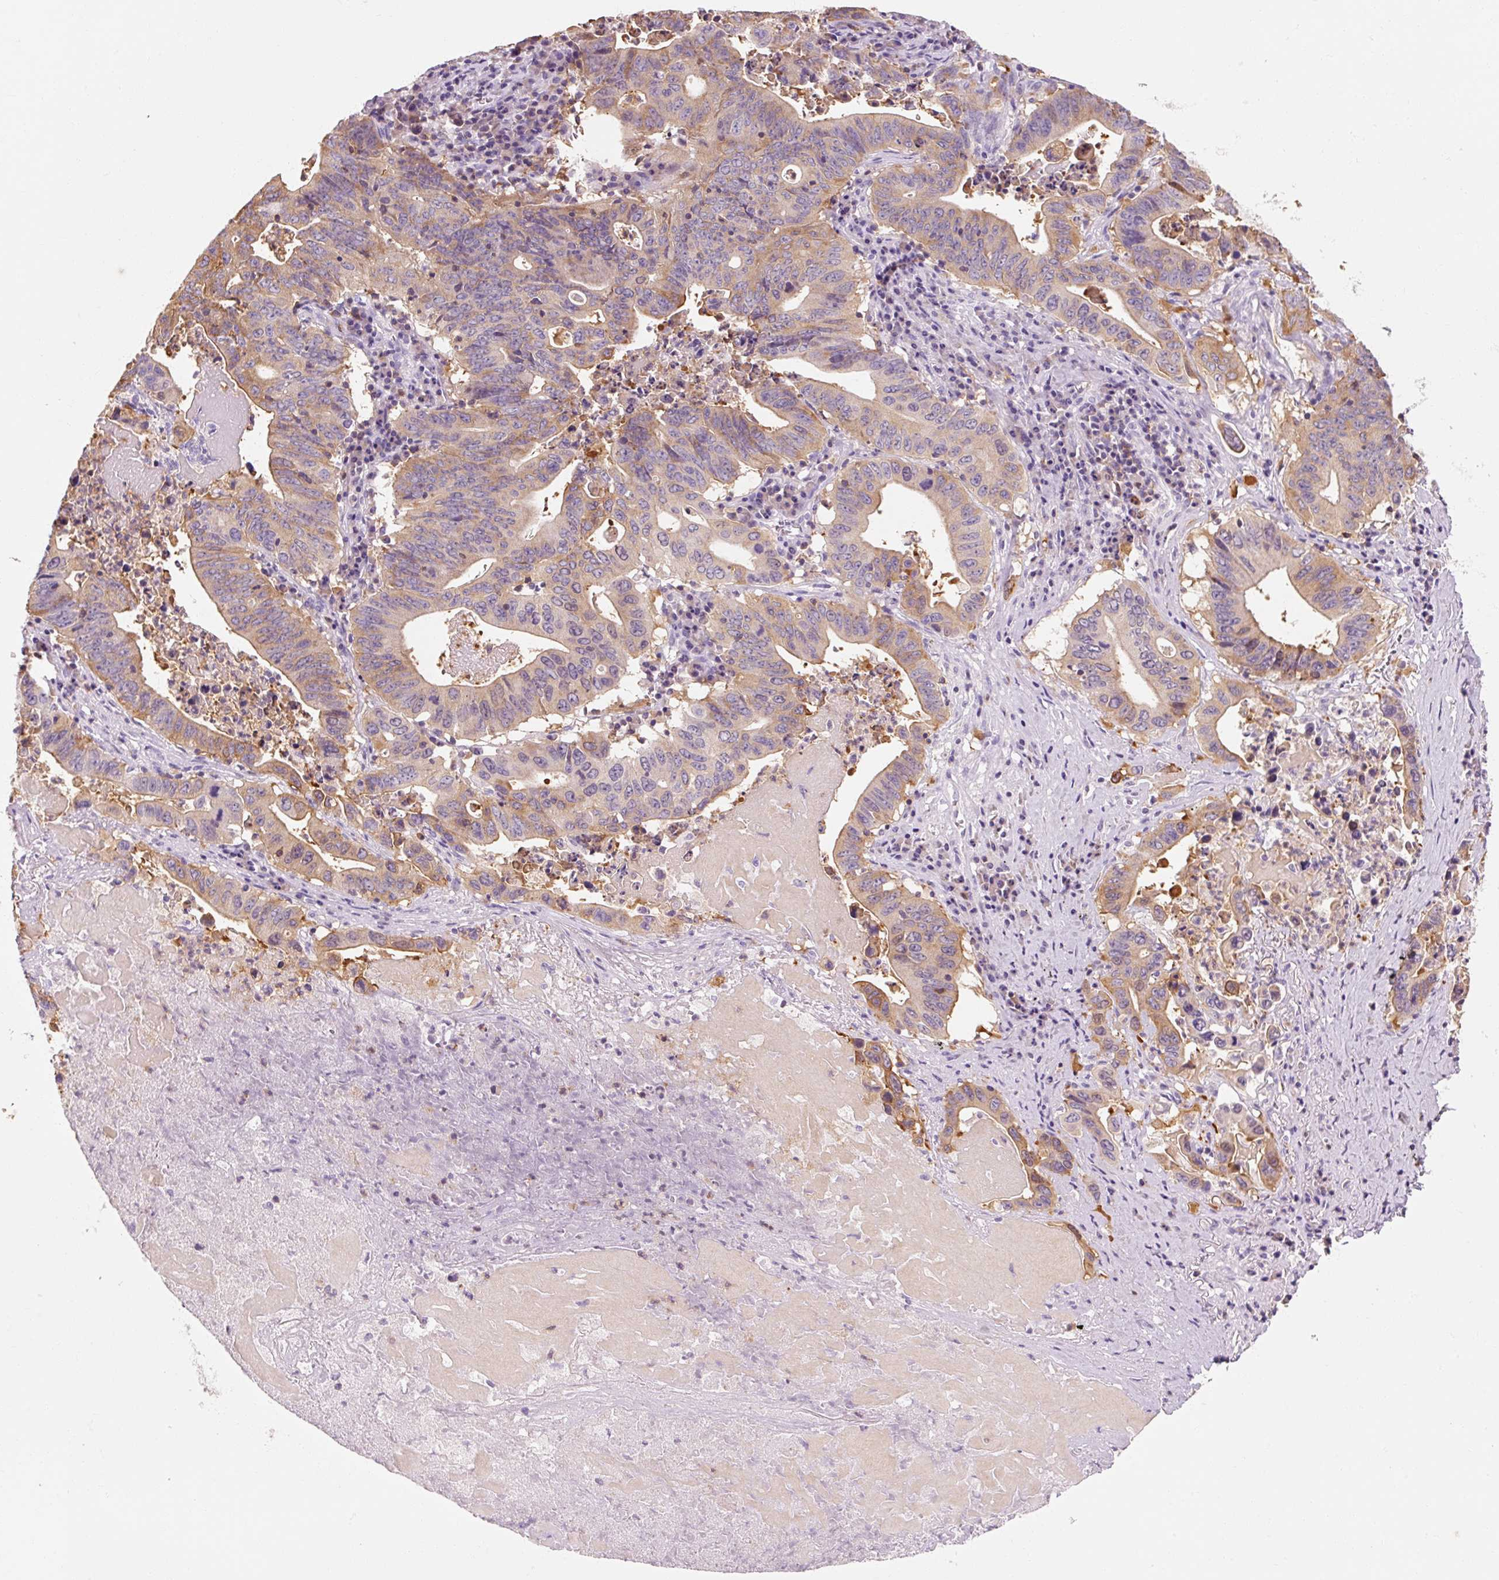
{"staining": {"intensity": "moderate", "quantity": "25%-75%", "location": "cytoplasmic/membranous"}, "tissue": "lung cancer", "cell_type": "Tumor cells", "image_type": "cancer", "snomed": [{"axis": "morphology", "description": "Adenocarcinoma, NOS"}, {"axis": "topography", "description": "Lung"}], "caption": "About 25%-75% of tumor cells in human lung cancer (adenocarcinoma) exhibit moderate cytoplasmic/membranous protein staining as visualized by brown immunohistochemical staining.", "gene": "OR8K1", "patient": {"sex": "female", "age": 60}}